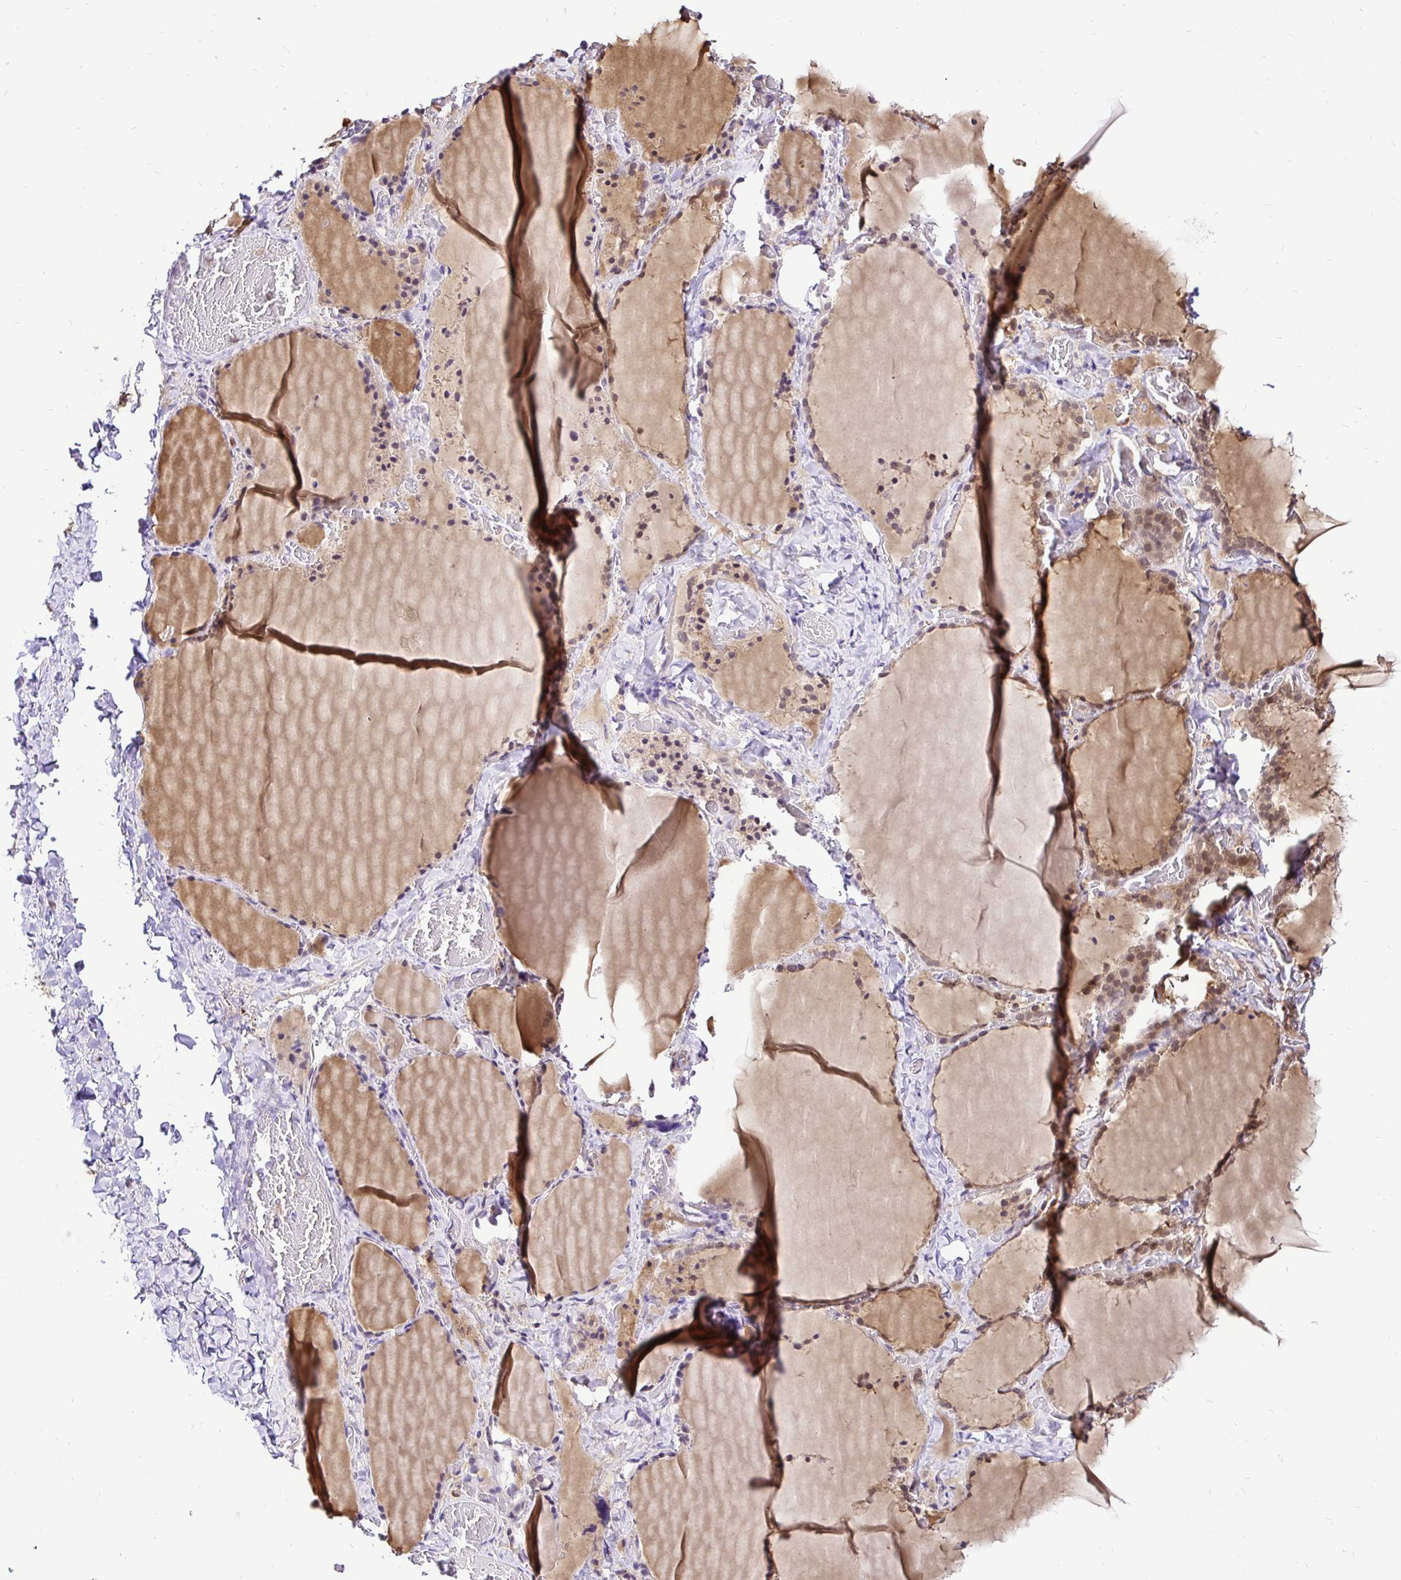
{"staining": {"intensity": "moderate", "quantity": ">75%", "location": "nuclear"}, "tissue": "thyroid gland", "cell_type": "Glandular cells", "image_type": "normal", "snomed": [{"axis": "morphology", "description": "Normal tissue, NOS"}, {"axis": "topography", "description": "Thyroid gland"}], "caption": "This image exhibits immunohistochemistry staining of normal thyroid gland, with medium moderate nuclear staining in approximately >75% of glandular cells.", "gene": "UBE2M", "patient": {"sex": "female", "age": 22}}